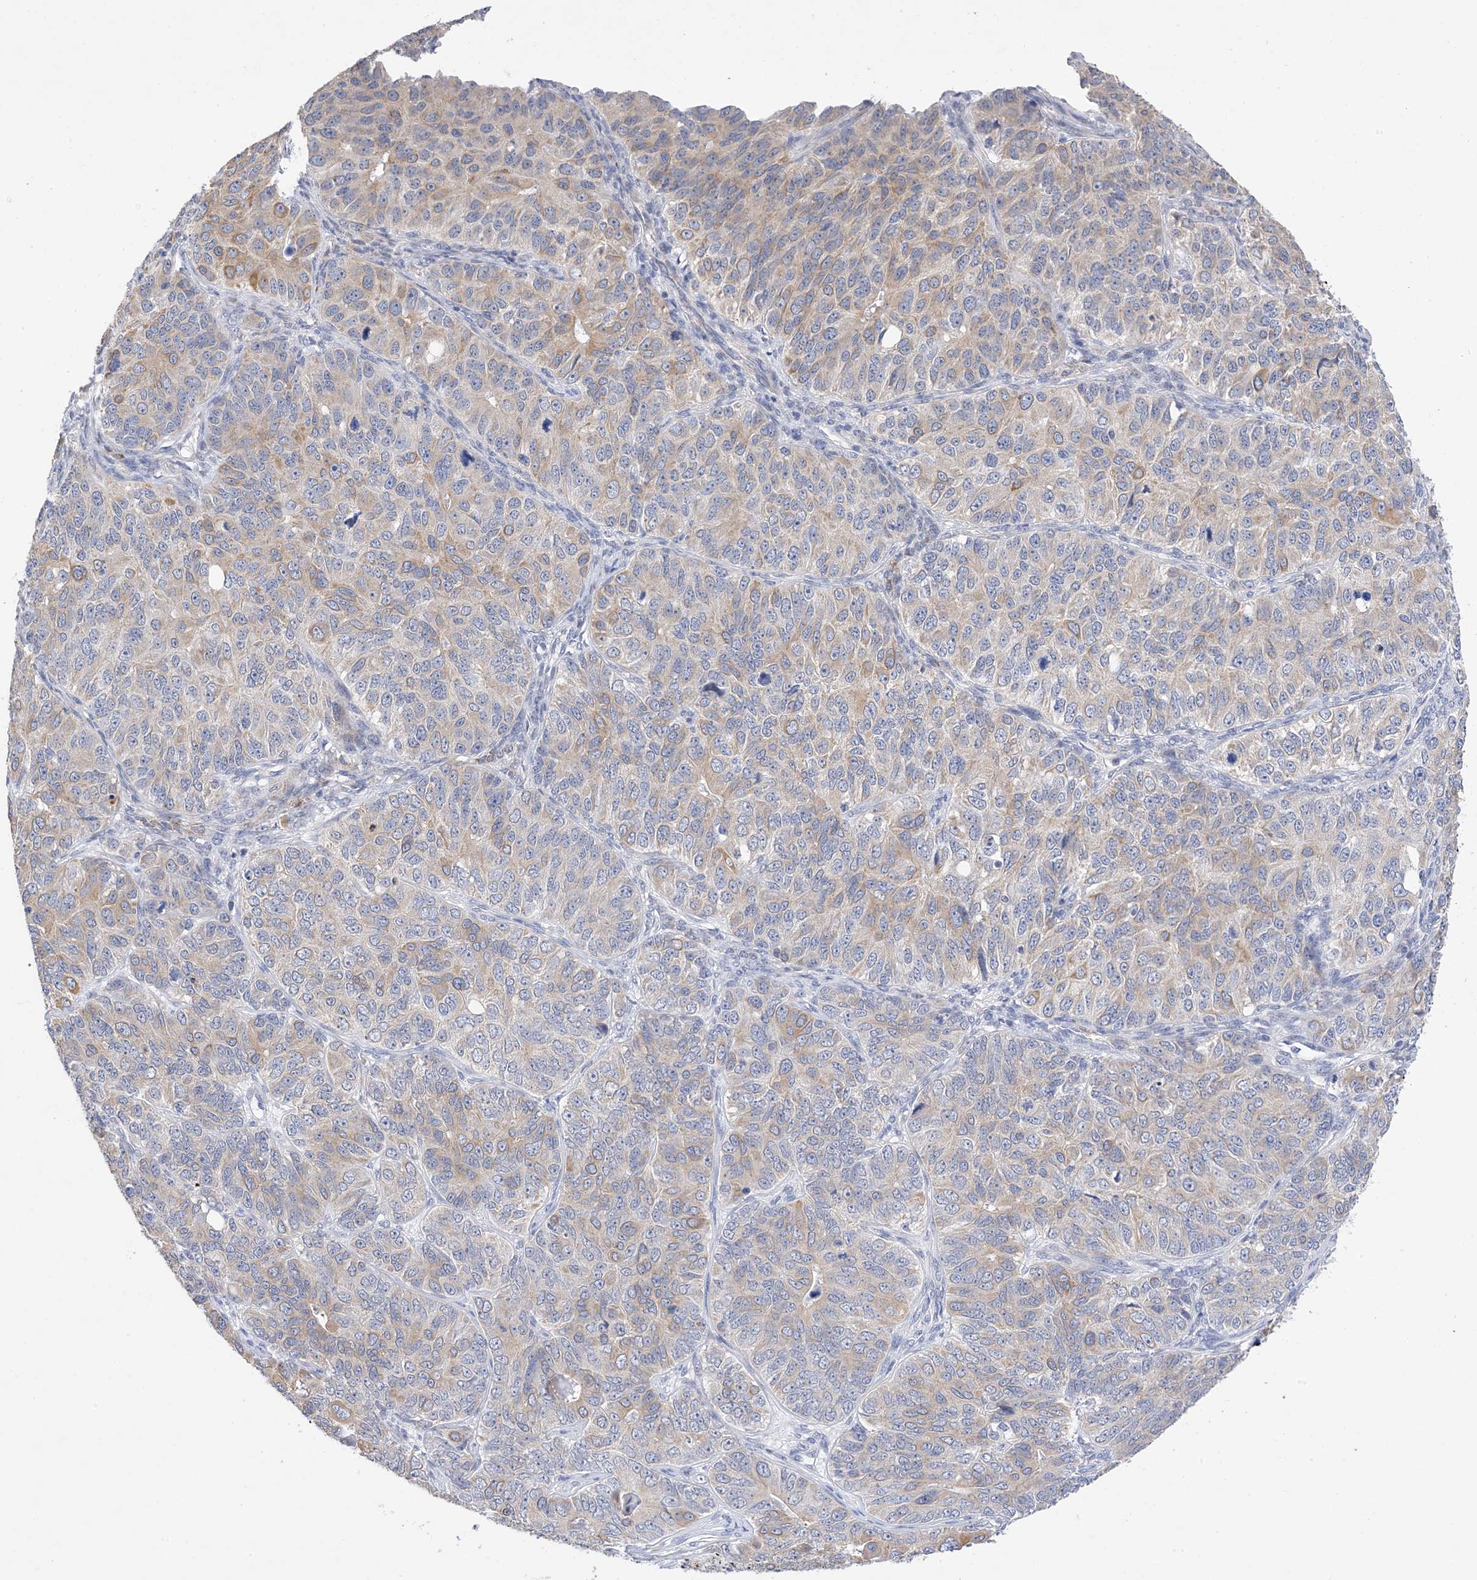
{"staining": {"intensity": "weak", "quantity": "25%-75%", "location": "cytoplasmic/membranous"}, "tissue": "ovarian cancer", "cell_type": "Tumor cells", "image_type": "cancer", "snomed": [{"axis": "morphology", "description": "Carcinoma, endometroid"}, {"axis": "topography", "description": "Ovary"}], "caption": "DAB immunohistochemical staining of human endometroid carcinoma (ovarian) demonstrates weak cytoplasmic/membranous protein staining in about 25%-75% of tumor cells.", "gene": "PLK4", "patient": {"sex": "female", "age": 51}}